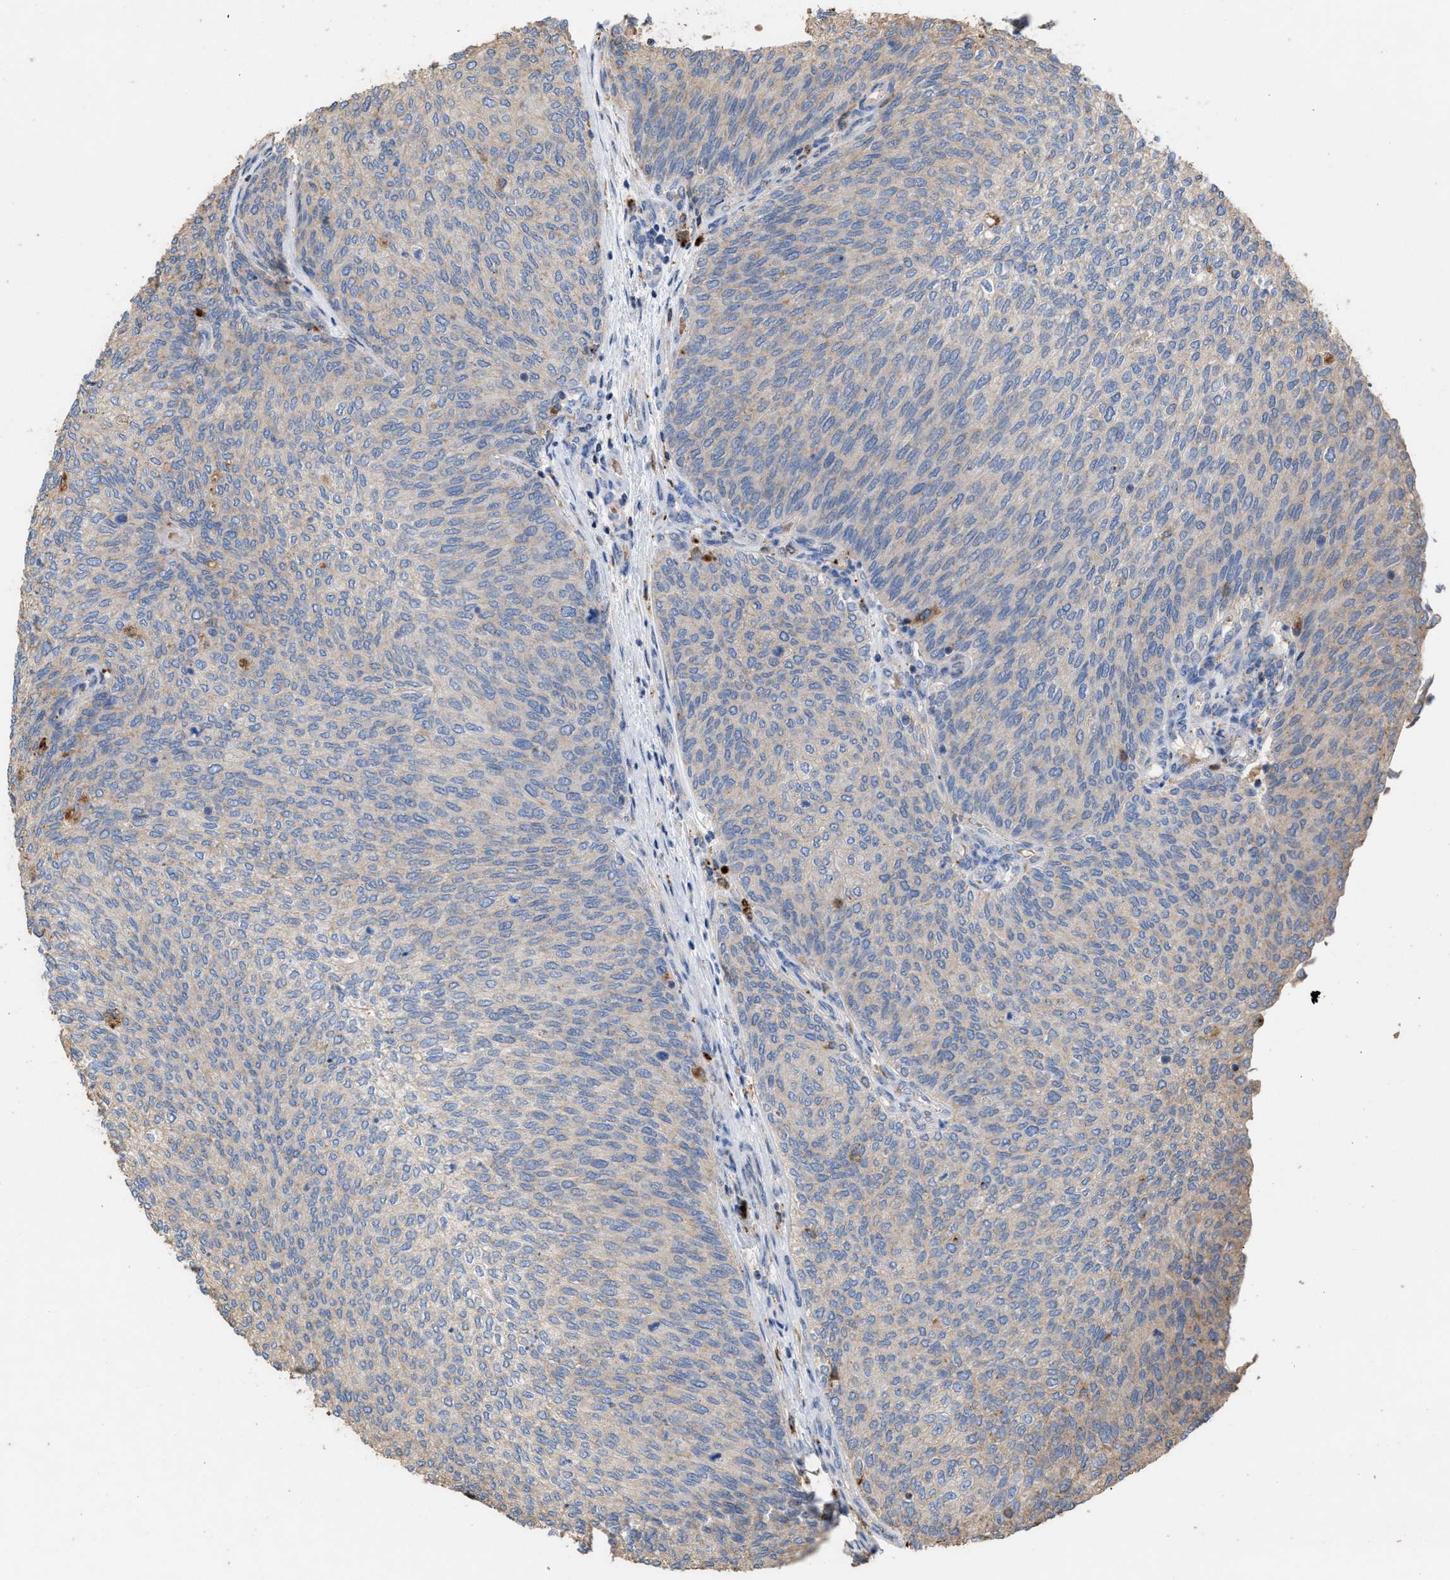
{"staining": {"intensity": "weak", "quantity": "<25%", "location": "cytoplasmic/membranous"}, "tissue": "urothelial cancer", "cell_type": "Tumor cells", "image_type": "cancer", "snomed": [{"axis": "morphology", "description": "Urothelial carcinoma, Low grade"}, {"axis": "topography", "description": "Urinary bladder"}], "caption": "Urothelial carcinoma (low-grade) stained for a protein using immunohistochemistry (IHC) demonstrates no staining tumor cells.", "gene": "ELMO3", "patient": {"sex": "female", "age": 79}}